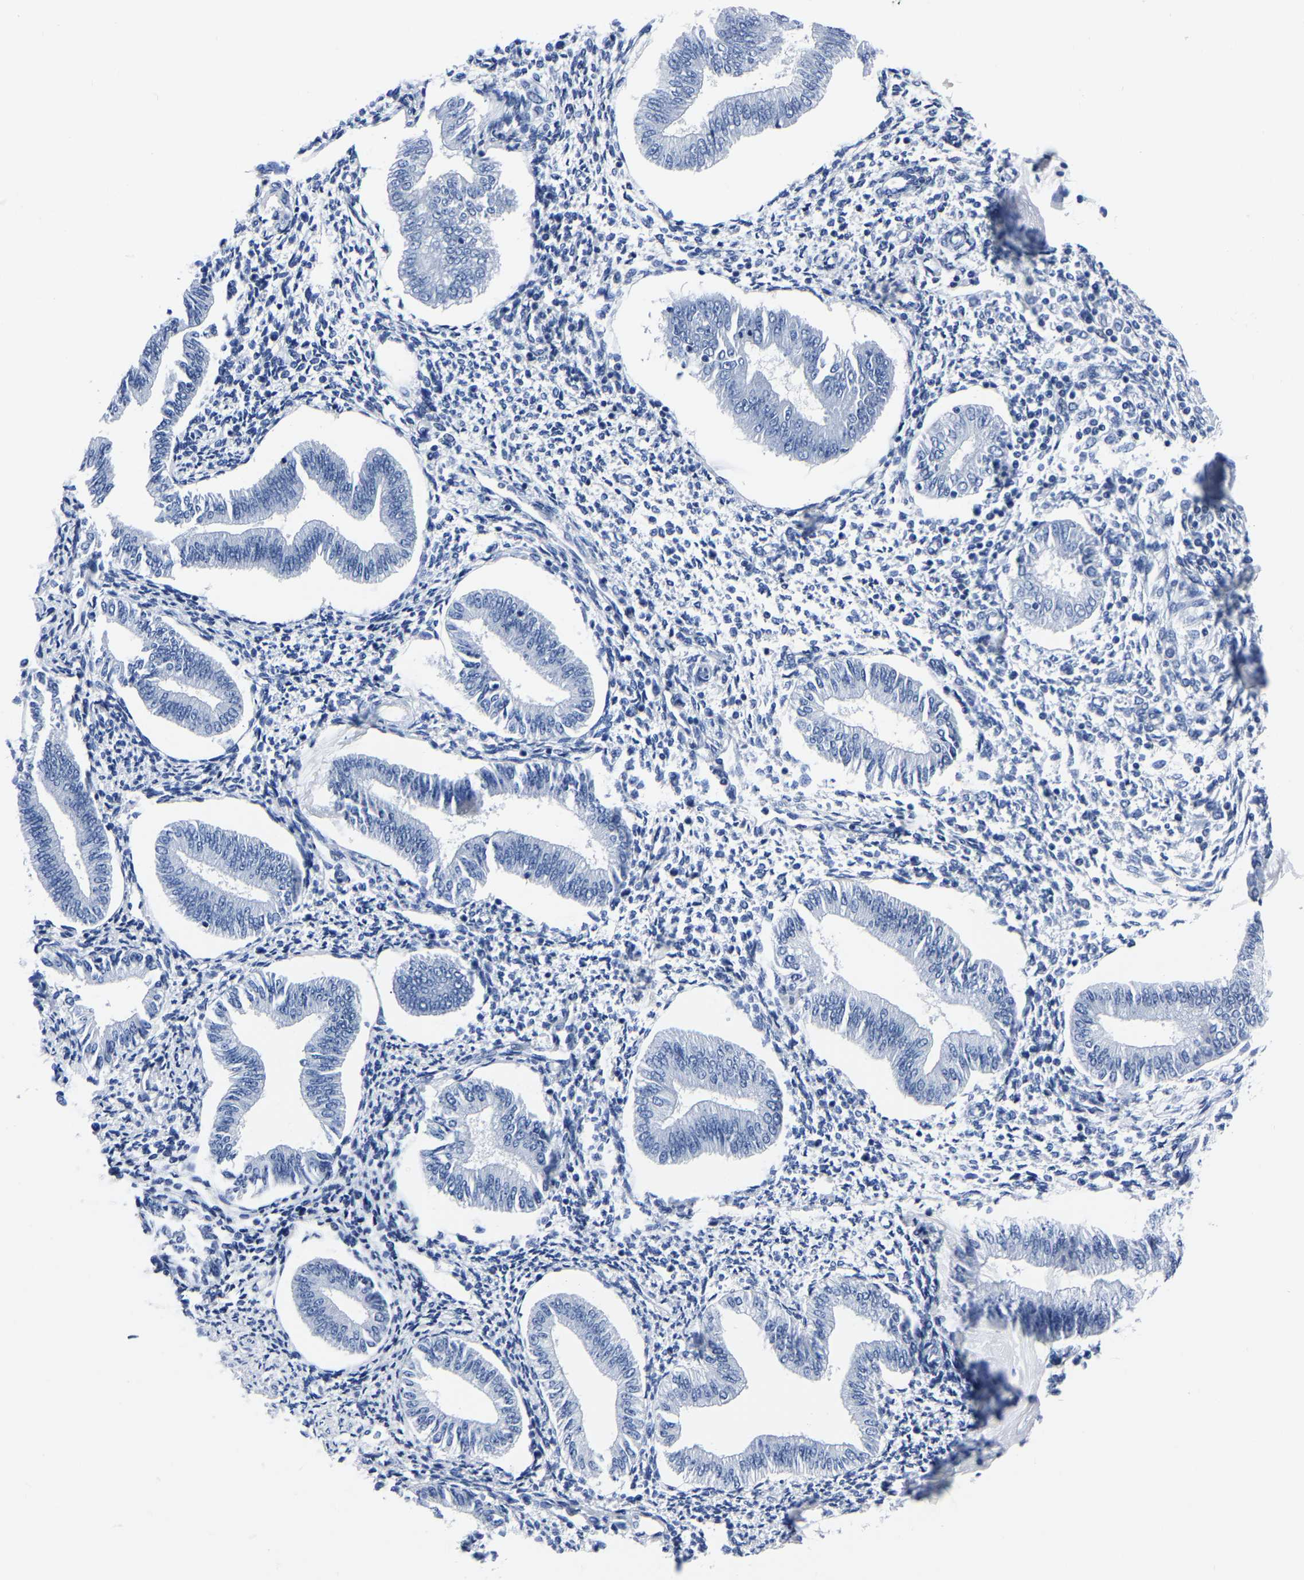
{"staining": {"intensity": "negative", "quantity": "none", "location": "none"}, "tissue": "endometrium", "cell_type": "Cells in endometrial stroma", "image_type": "normal", "snomed": [{"axis": "morphology", "description": "Normal tissue, NOS"}, {"axis": "topography", "description": "Endometrium"}], "caption": "Immunohistochemical staining of normal human endometrium shows no significant staining in cells in endometrial stroma.", "gene": "IMPG2", "patient": {"sex": "female", "age": 50}}